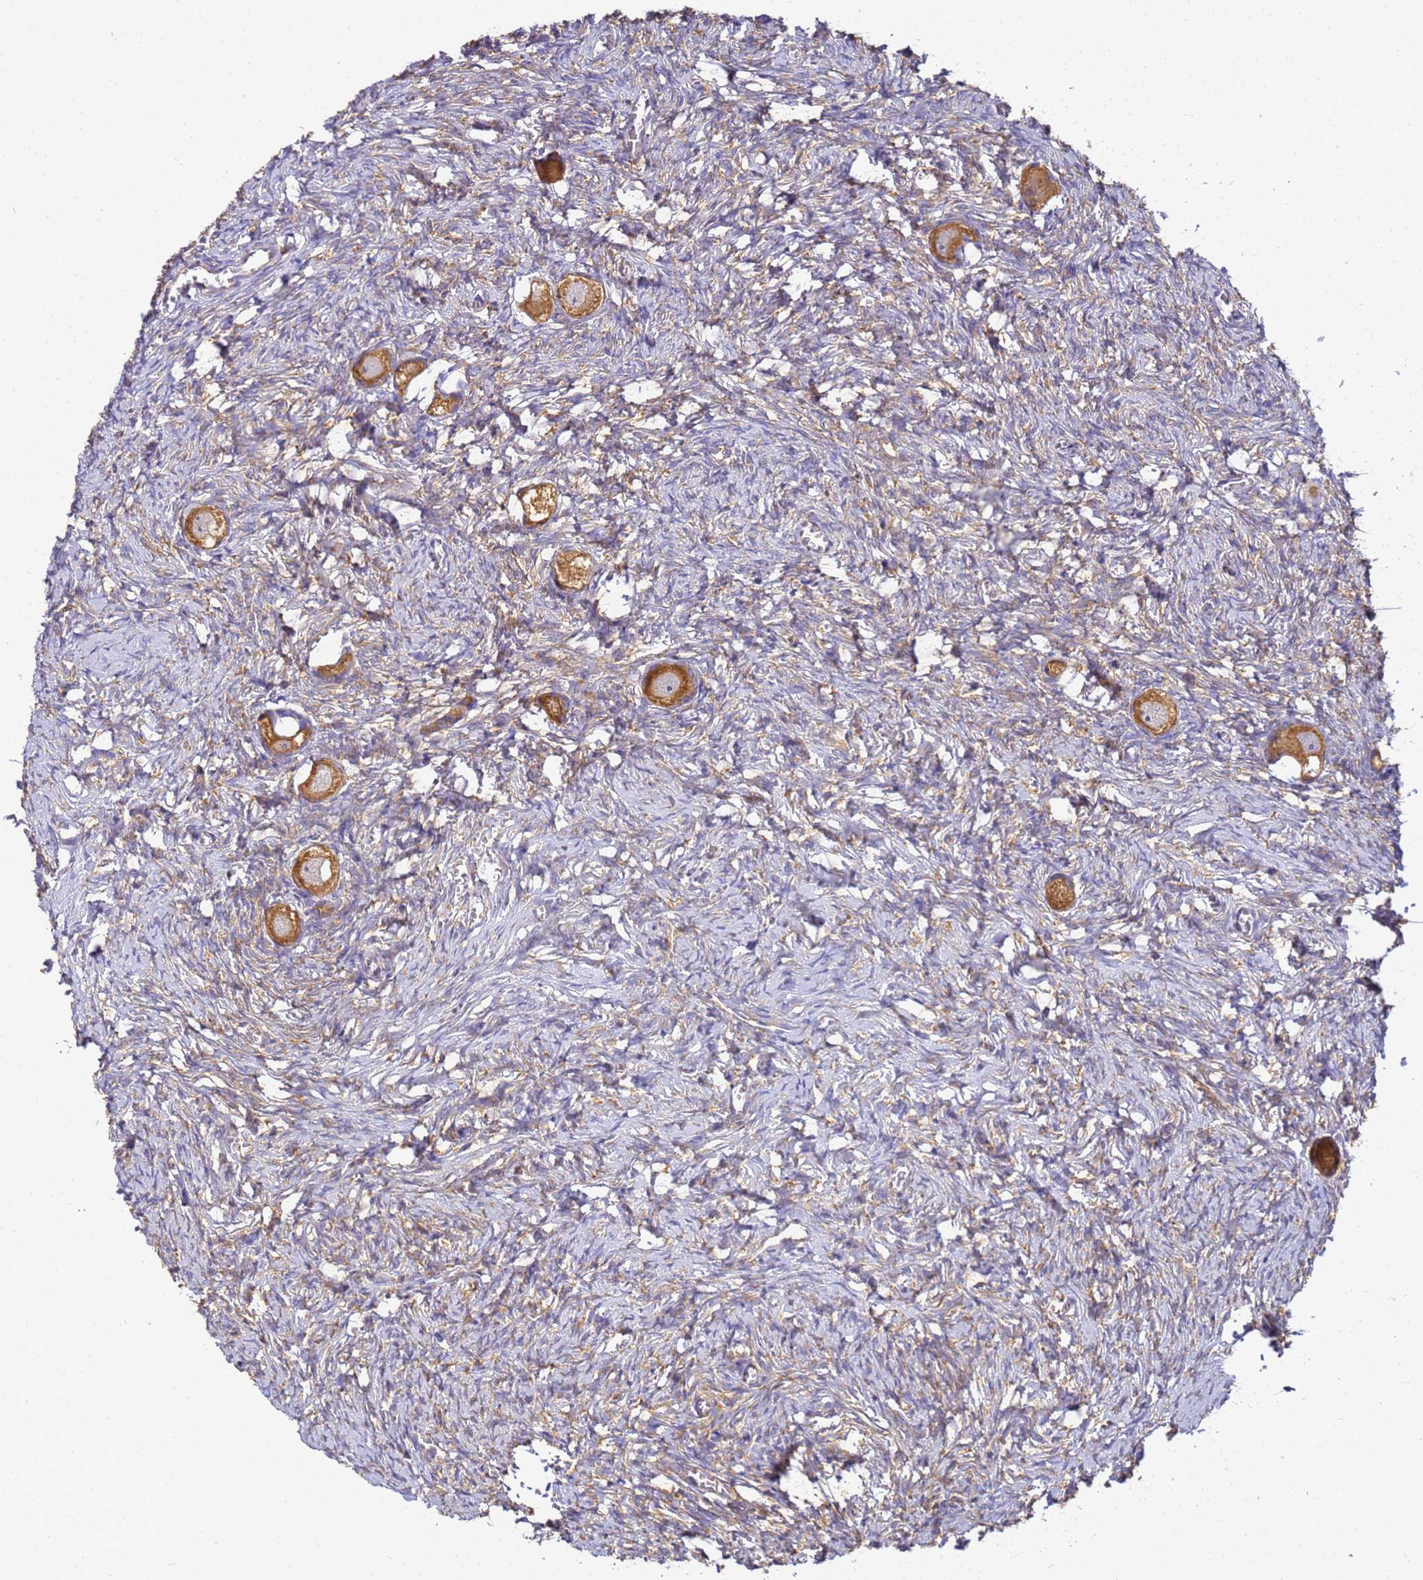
{"staining": {"intensity": "moderate", "quantity": ">75%", "location": "cytoplasmic/membranous"}, "tissue": "ovary", "cell_type": "Follicle cells", "image_type": "normal", "snomed": [{"axis": "morphology", "description": "Normal tissue, NOS"}, {"axis": "topography", "description": "Ovary"}], "caption": "The immunohistochemical stain labels moderate cytoplasmic/membranous expression in follicle cells of normal ovary. The protein of interest is stained brown, and the nuclei are stained in blue (DAB IHC with brightfield microscopy, high magnification).", "gene": "NARS1", "patient": {"sex": "female", "age": 27}}